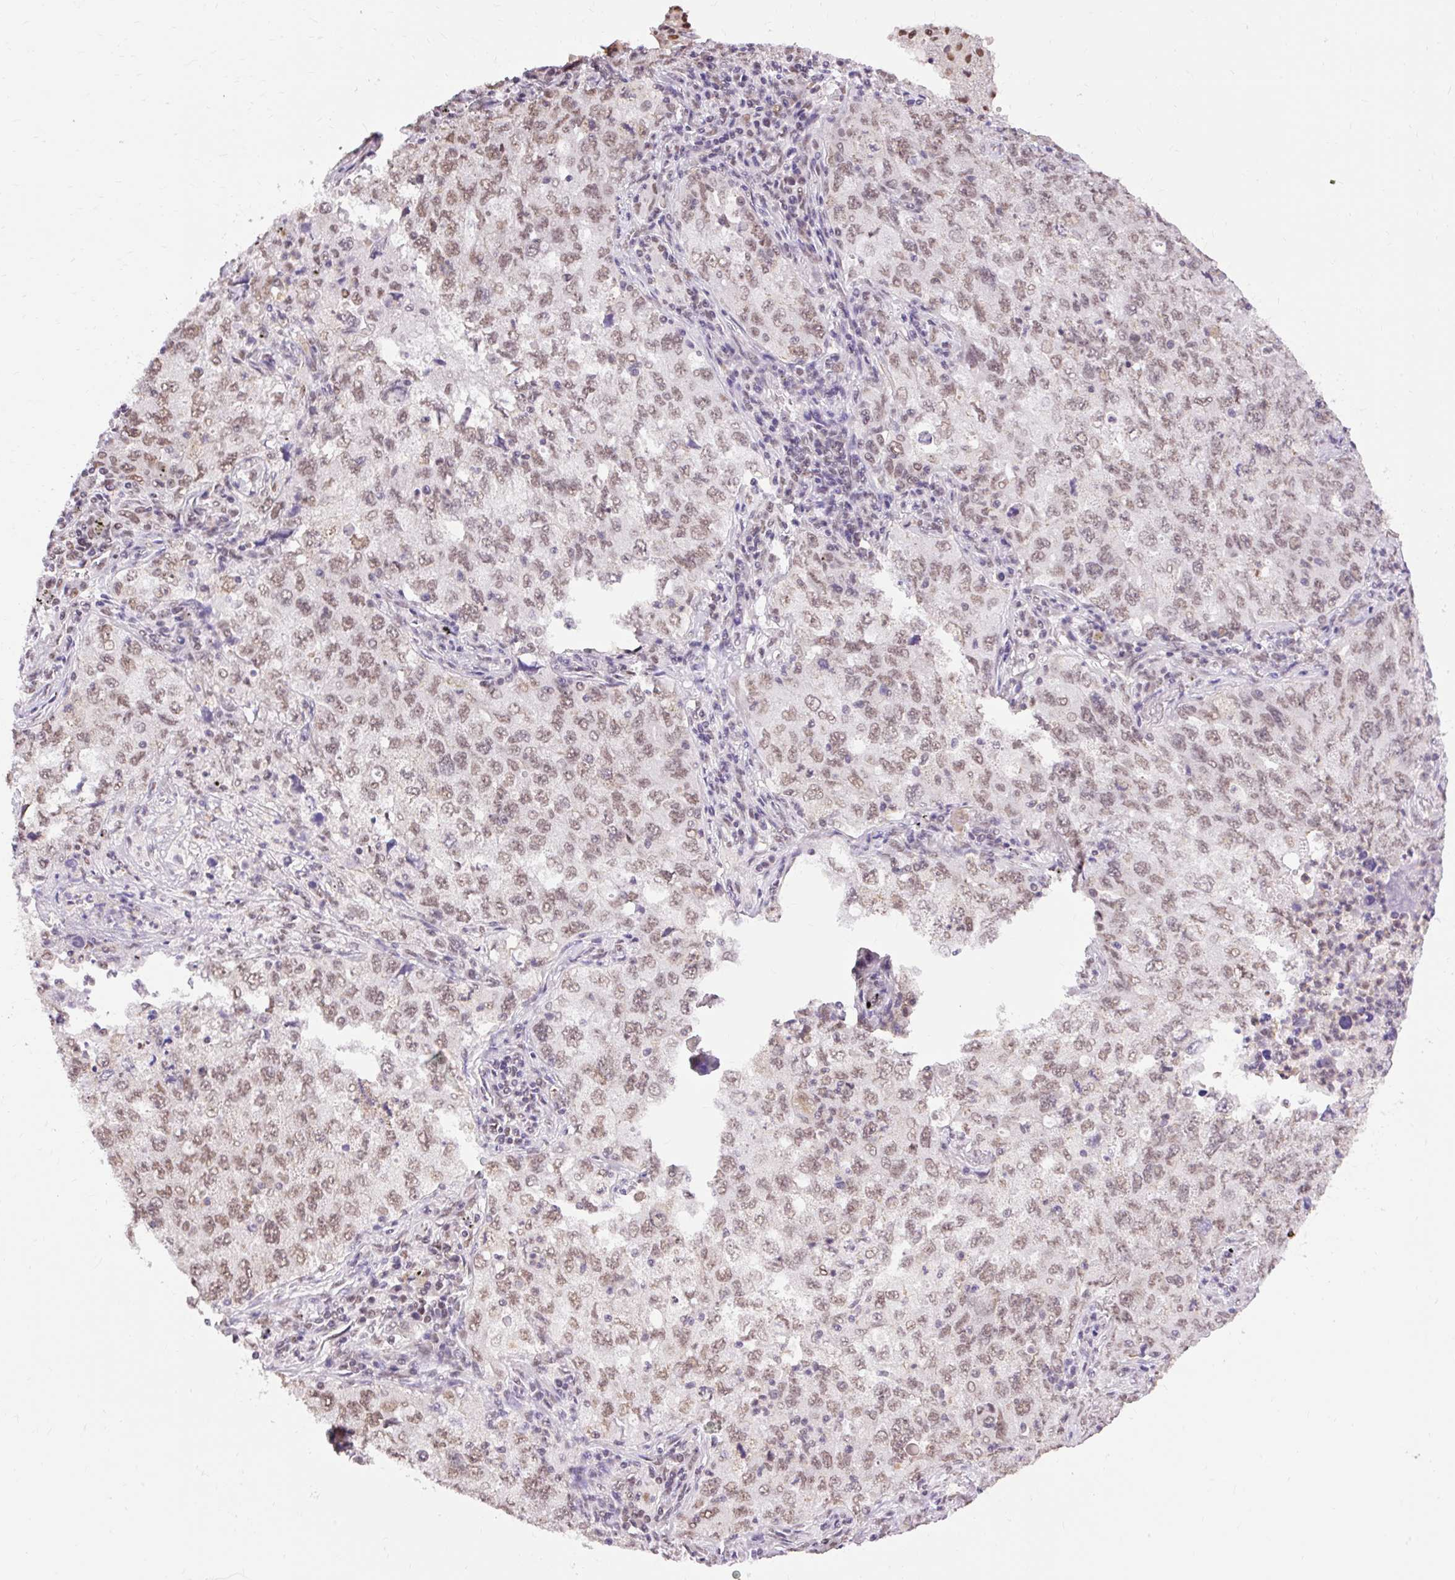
{"staining": {"intensity": "moderate", "quantity": ">75%", "location": "nuclear"}, "tissue": "lung cancer", "cell_type": "Tumor cells", "image_type": "cancer", "snomed": [{"axis": "morphology", "description": "Adenocarcinoma, NOS"}, {"axis": "topography", "description": "Lung"}], "caption": "High-magnification brightfield microscopy of lung cancer stained with DAB (brown) and counterstained with hematoxylin (blue). tumor cells exhibit moderate nuclear staining is appreciated in about>75% of cells.", "gene": "NPIPB12", "patient": {"sex": "female", "age": 57}}